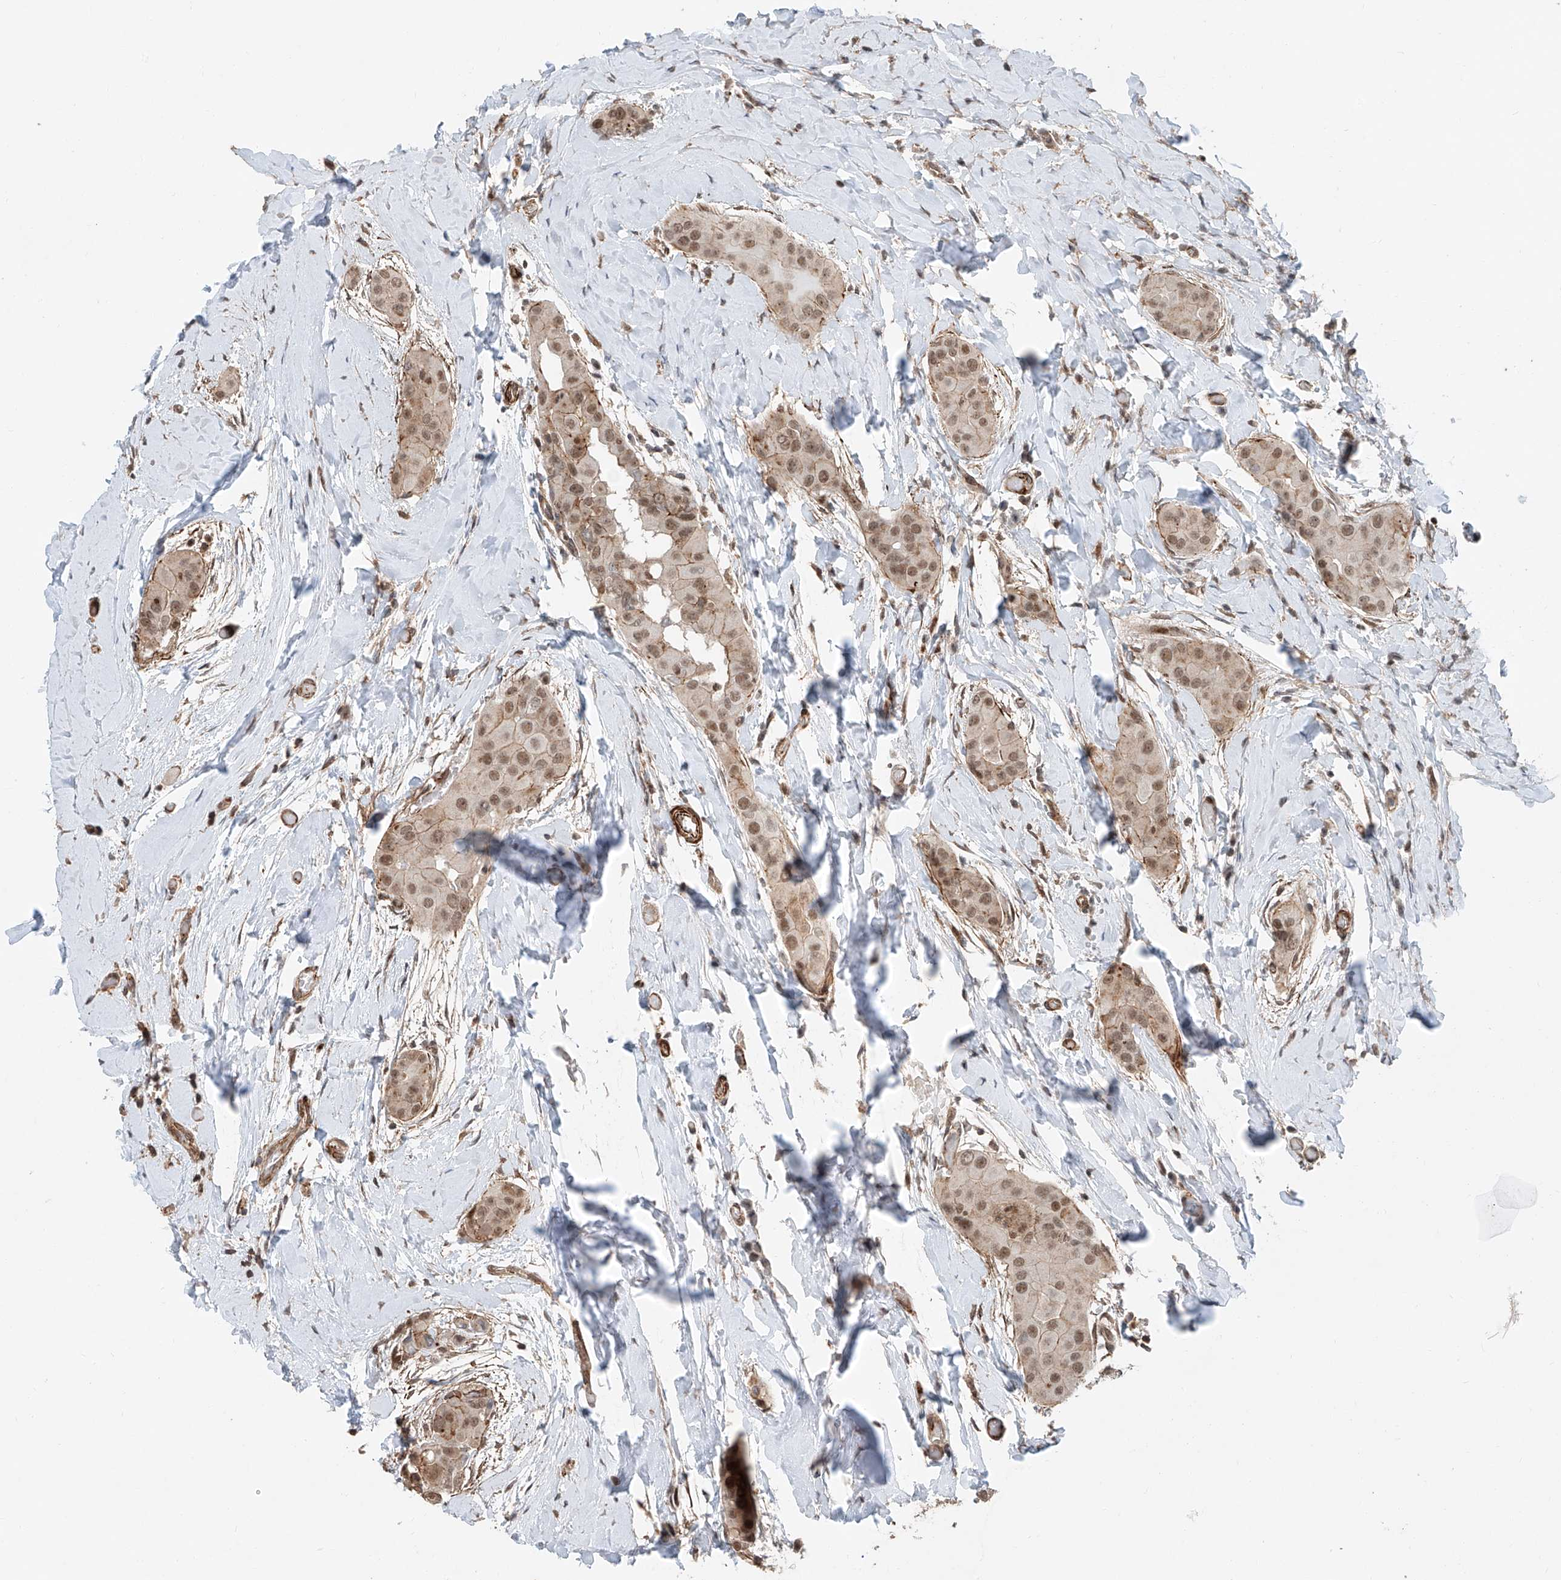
{"staining": {"intensity": "moderate", "quantity": ">75%", "location": "cytoplasmic/membranous,nuclear"}, "tissue": "thyroid cancer", "cell_type": "Tumor cells", "image_type": "cancer", "snomed": [{"axis": "morphology", "description": "Papillary adenocarcinoma, NOS"}, {"axis": "topography", "description": "Thyroid gland"}], "caption": "Moderate cytoplasmic/membranous and nuclear staining for a protein is present in approximately >75% of tumor cells of papillary adenocarcinoma (thyroid) using immunohistochemistry.", "gene": "SDE2", "patient": {"sex": "male", "age": 33}}